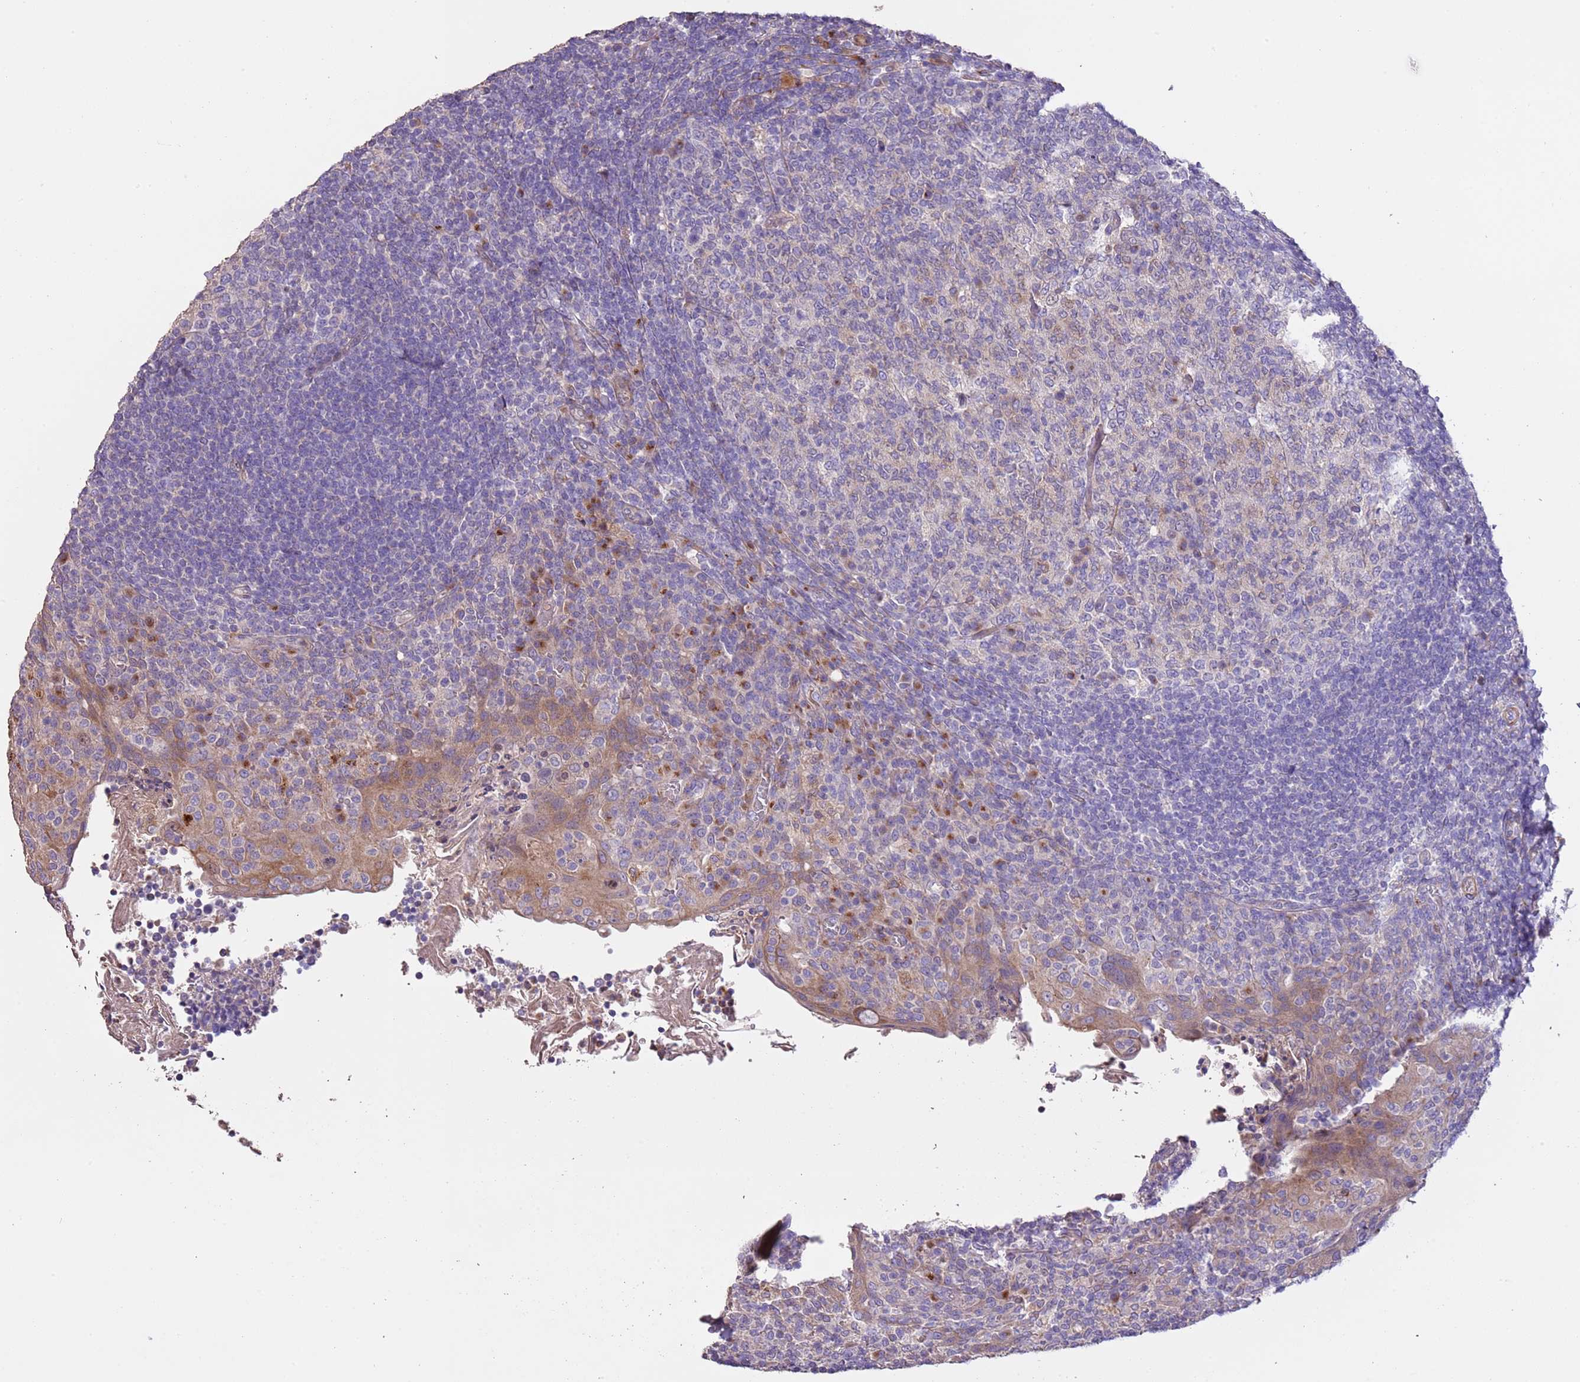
{"staining": {"intensity": "moderate", "quantity": "<25%", "location": "cytoplasmic/membranous"}, "tissue": "tonsil", "cell_type": "Germinal center cells", "image_type": "normal", "snomed": [{"axis": "morphology", "description": "Normal tissue, NOS"}, {"axis": "topography", "description": "Tonsil"}], "caption": "An immunohistochemistry image of unremarkable tissue is shown. Protein staining in brown labels moderate cytoplasmic/membranous positivity in tonsil within germinal center cells. The protein of interest is shown in brown color, while the nuclei are stained blue.", "gene": "PIGA", "patient": {"sex": "female", "age": 10}}